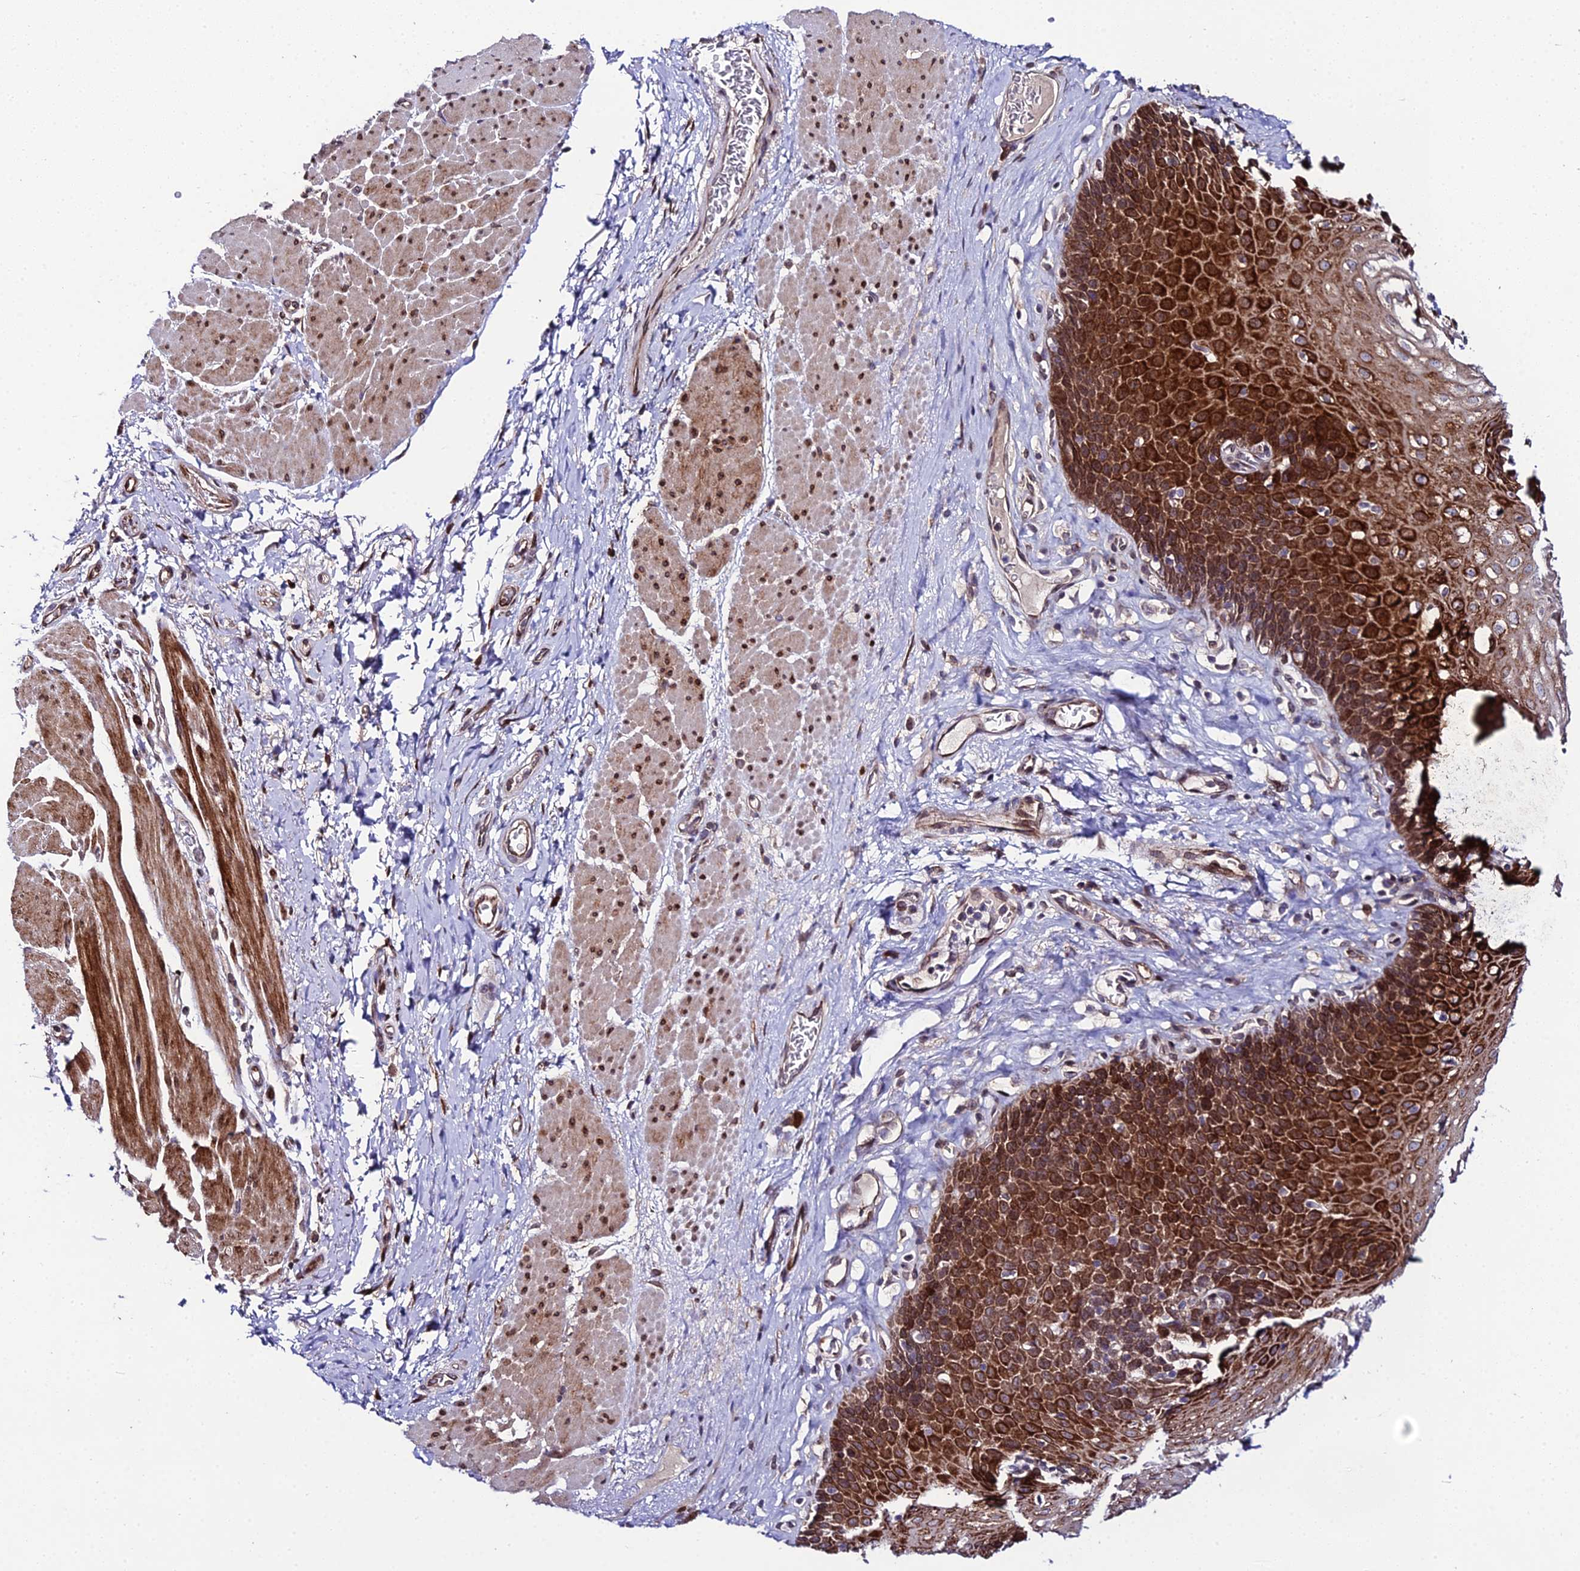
{"staining": {"intensity": "strong", "quantity": ">75%", "location": "cytoplasmic/membranous"}, "tissue": "esophagus", "cell_type": "Squamous epithelial cells", "image_type": "normal", "snomed": [{"axis": "morphology", "description": "Normal tissue, NOS"}, {"axis": "topography", "description": "Esophagus"}], "caption": "Squamous epithelial cells show strong cytoplasmic/membranous positivity in approximately >75% of cells in normal esophagus. The protein of interest is shown in brown color, while the nuclei are stained blue.", "gene": "DDX19A", "patient": {"sex": "female", "age": 66}}